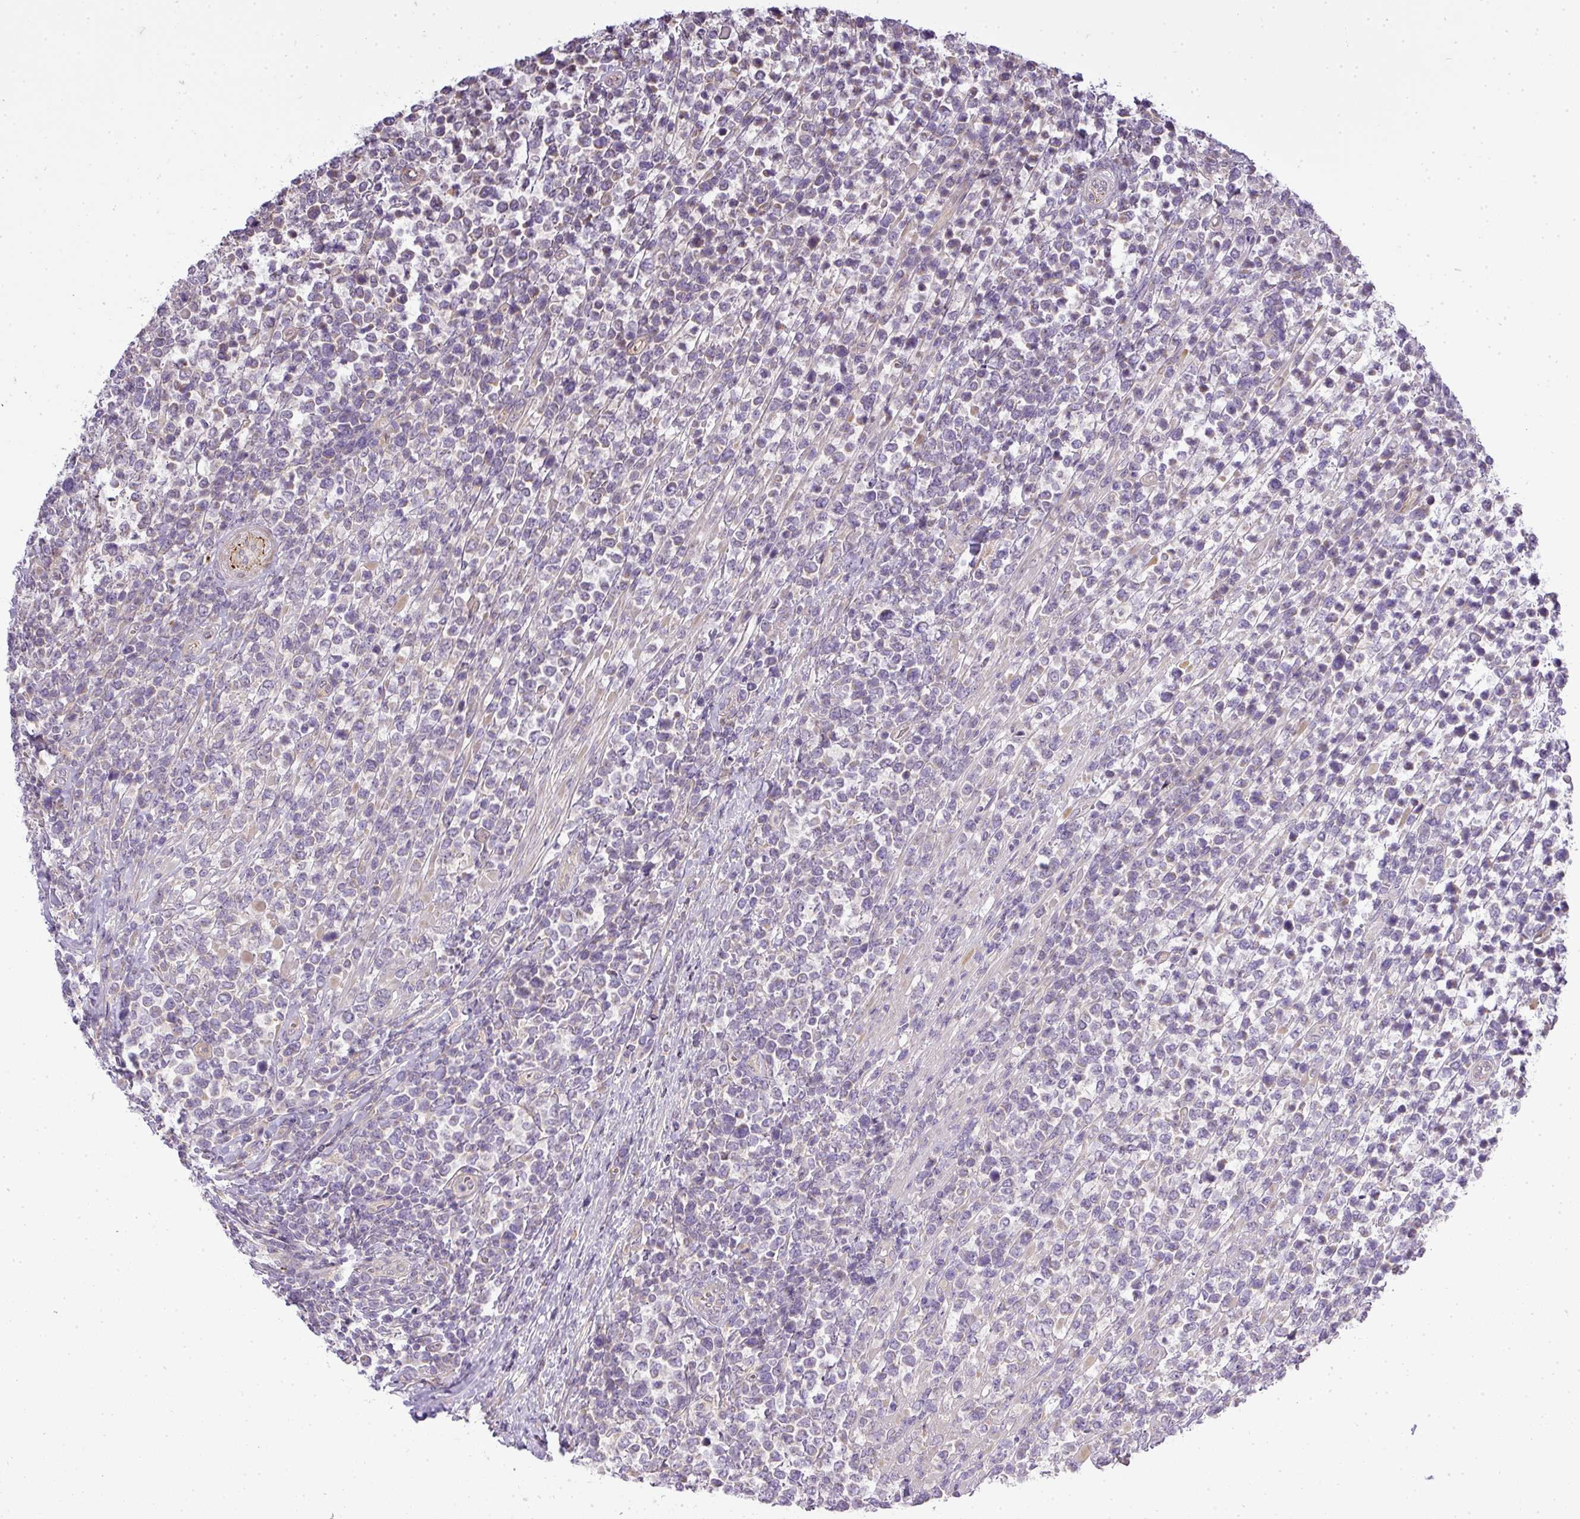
{"staining": {"intensity": "negative", "quantity": "none", "location": "none"}, "tissue": "lymphoma", "cell_type": "Tumor cells", "image_type": "cancer", "snomed": [{"axis": "morphology", "description": "Malignant lymphoma, non-Hodgkin's type, High grade"}, {"axis": "topography", "description": "Soft tissue"}], "caption": "Immunohistochemistry (IHC) photomicrograph of lymphoma stained for a protein (brown), which exhibits no expression in tumor cells.", "gene": "ZDHHC1", "patient": {"sex": "female", "age": 56}}